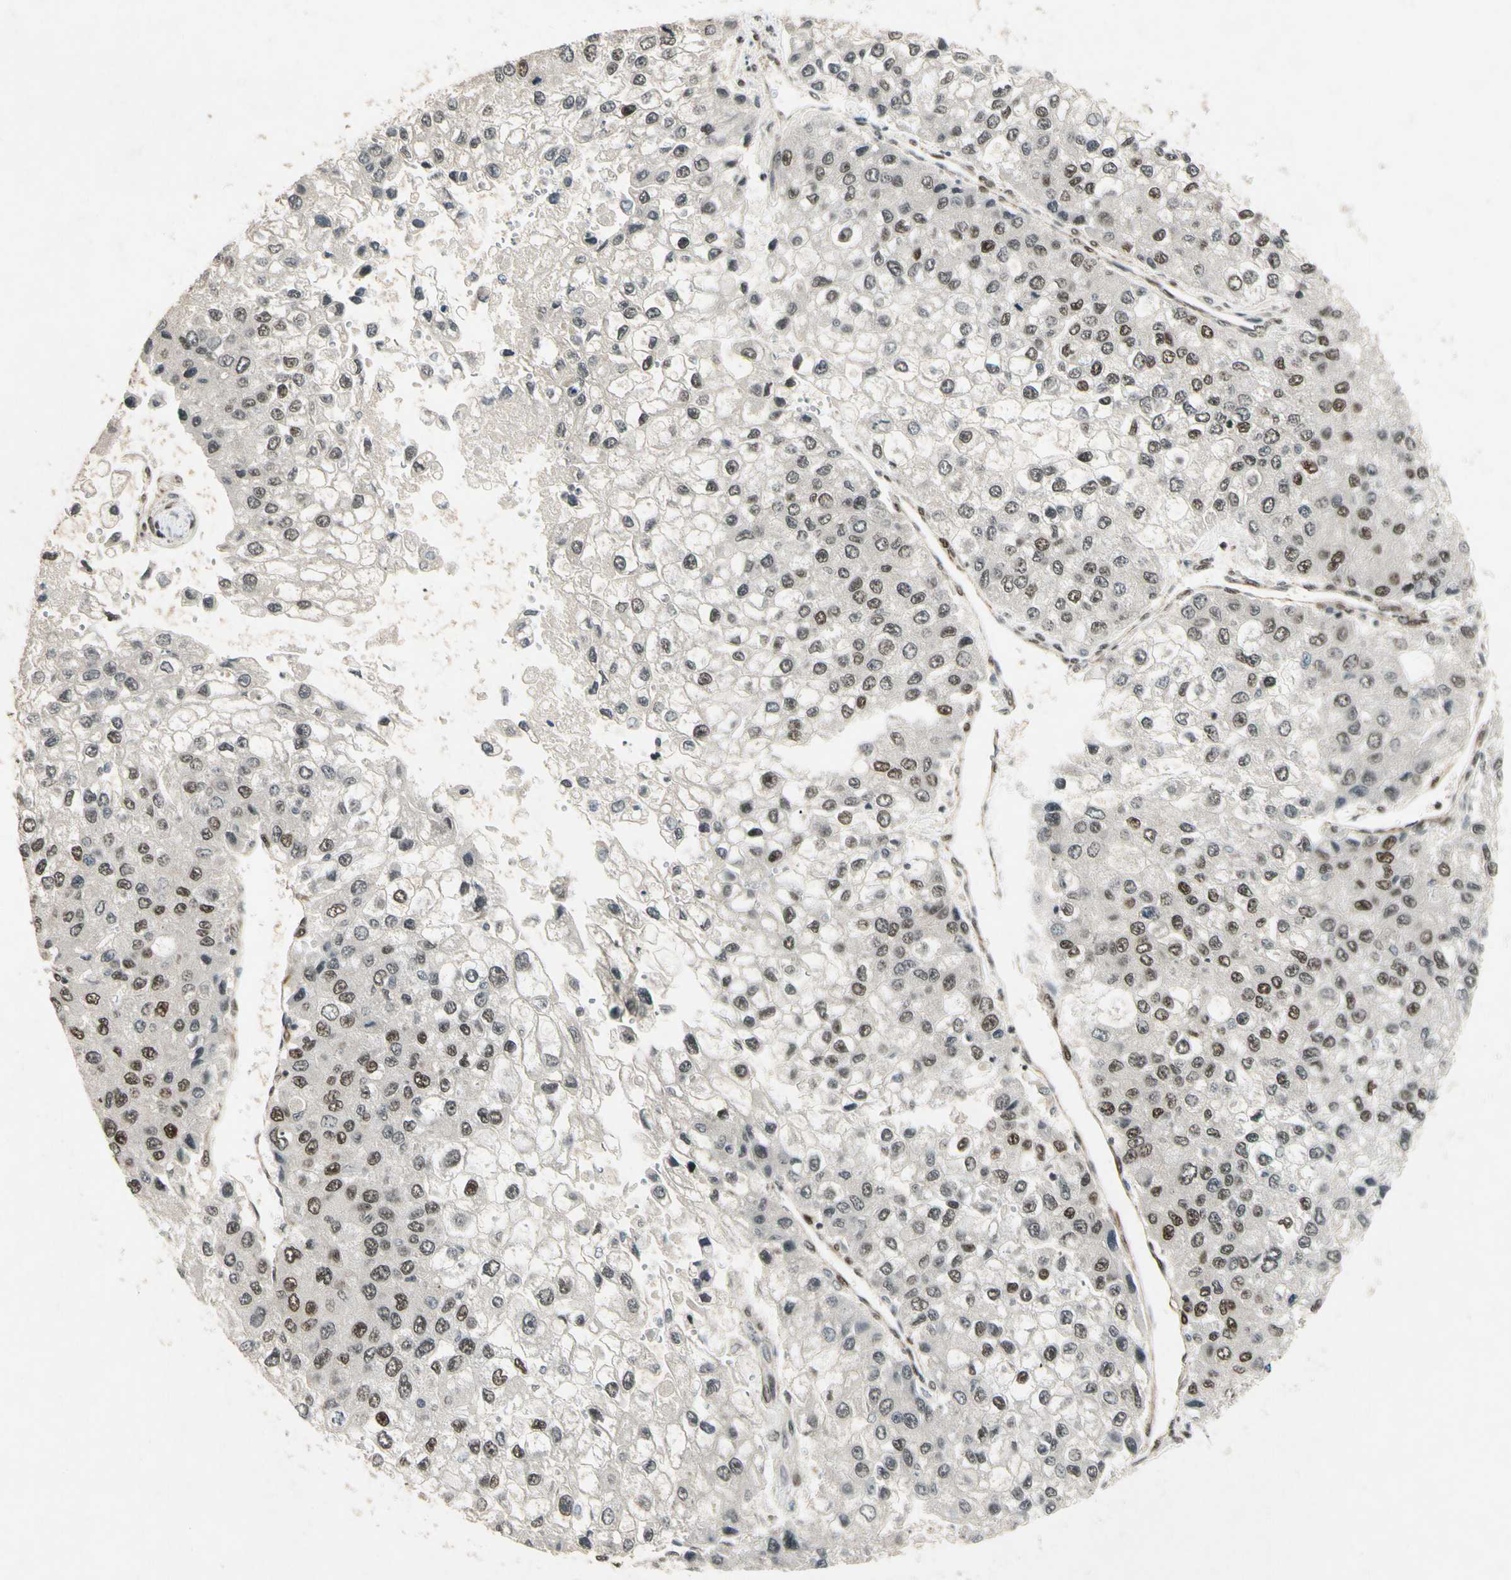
{"staining": {"intensity": "weak", "quantity": "25%-75%", "location": "nuclear"}, "tissue": "liver cancer", "cell_type": "Tumor cells", "image_type": "cancer", "snomed": [{"axis": "morphology", "description": "Carcinoma, Hepatocellular, NOS"}, {"axis": "topography", "description": "Liver"}], "caption": "There is low levels of weak nuclear staining in tumor cells of liver cancer, as demonstrated by immunohistochemical staining (brown color).", "gene": "CDK11A", "patient": {"sex": "female", "age": 66}}